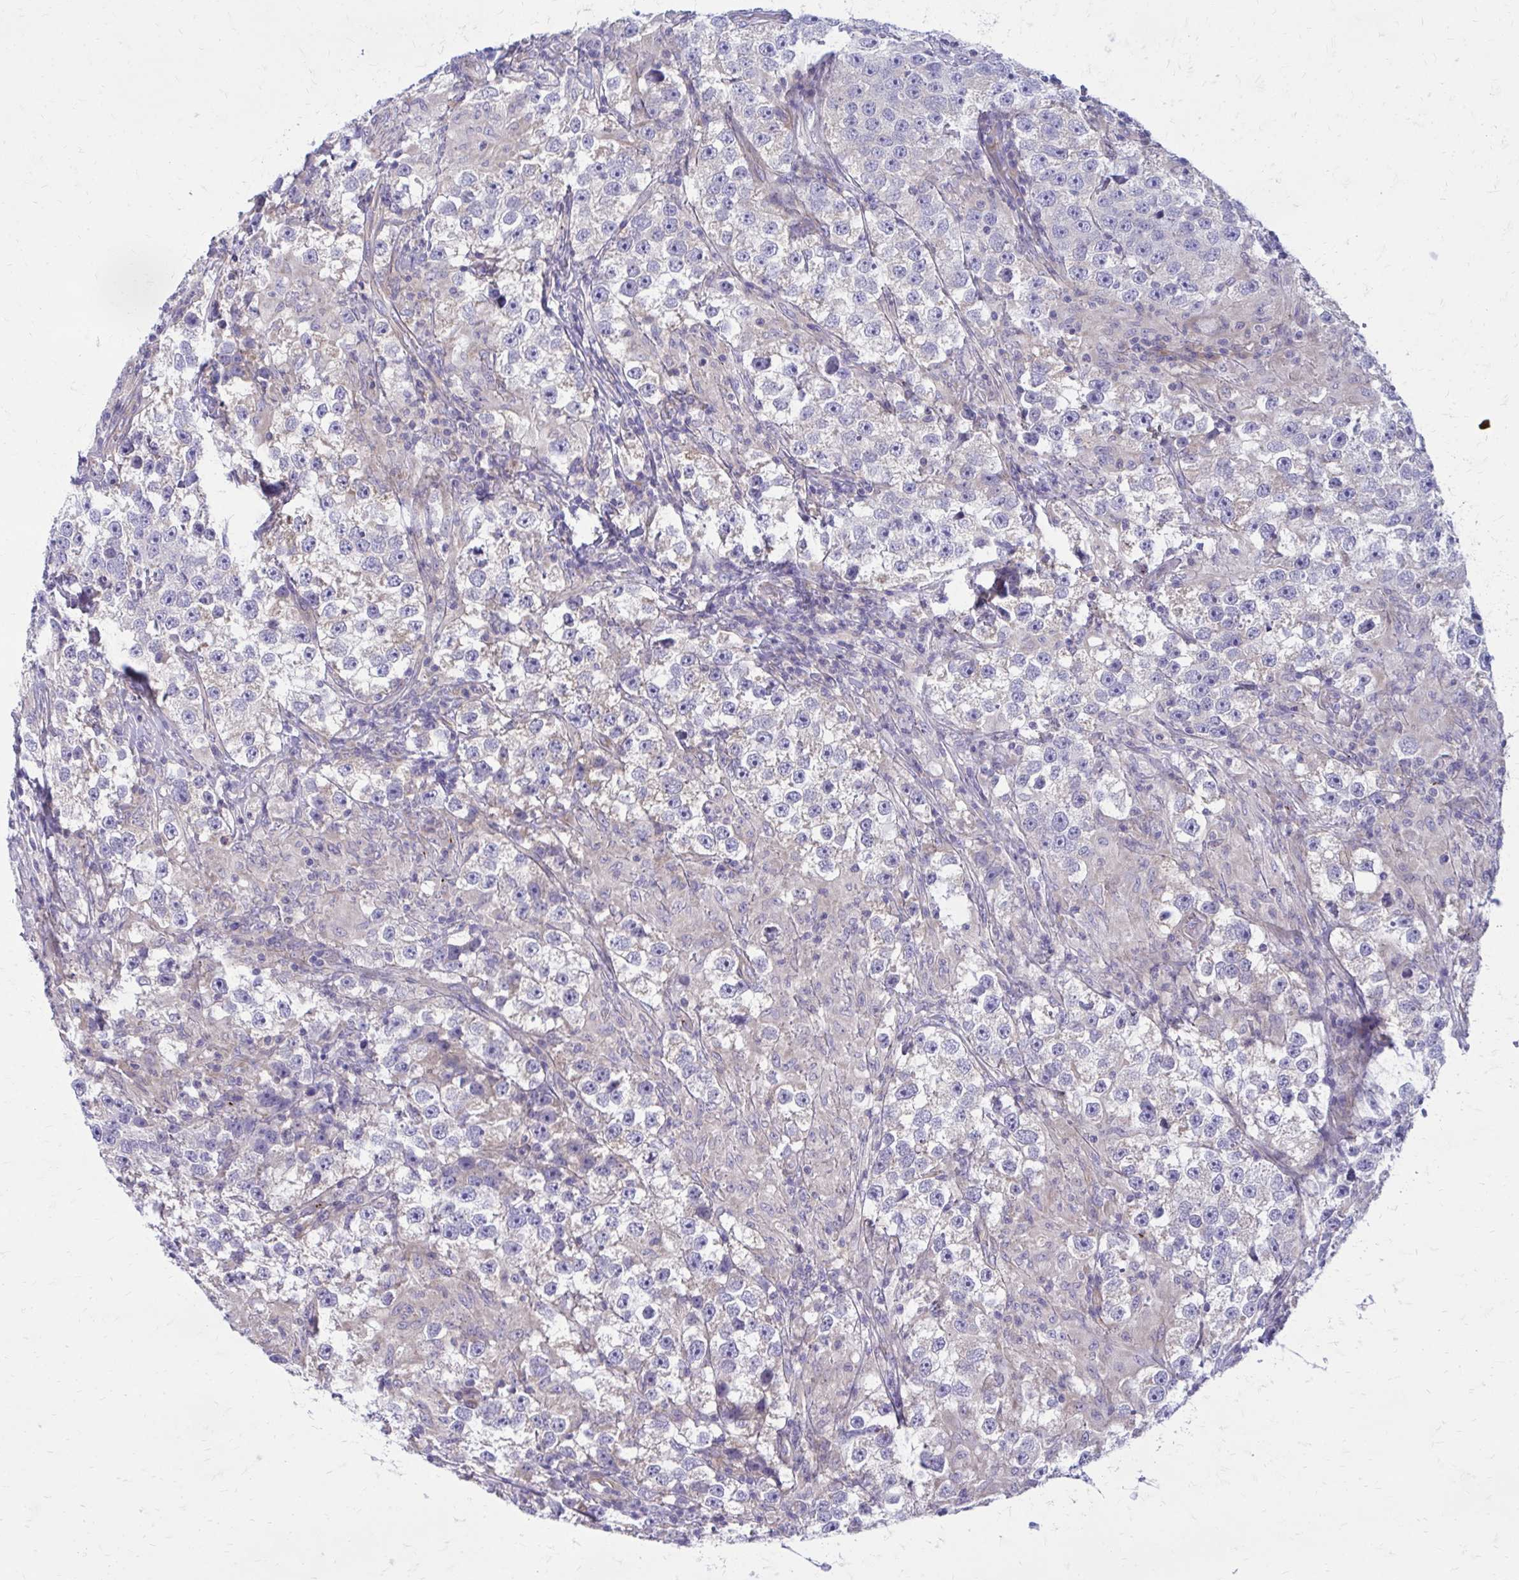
{"staining": {"intensity": "negative", "quantity": "none", "location": "none"}, "tissue": "testis cancer", "cell_type": "Tumor cells", "image_type": "cancer", "snomed": [{"axis": "morphology", "description": "Seminoma, NOS"}, {"axis": "topography", "description": "Testis"}], "caption": "An IHC image of seminoma (testis) is shown. There is no staining in tumor cells of seminoma (testis). (Brightfield microscopy of DAB immunohistochemistry at high magnification).", "gene": "GIGYF2", "patient": {"sex": "male", "age": 46}}